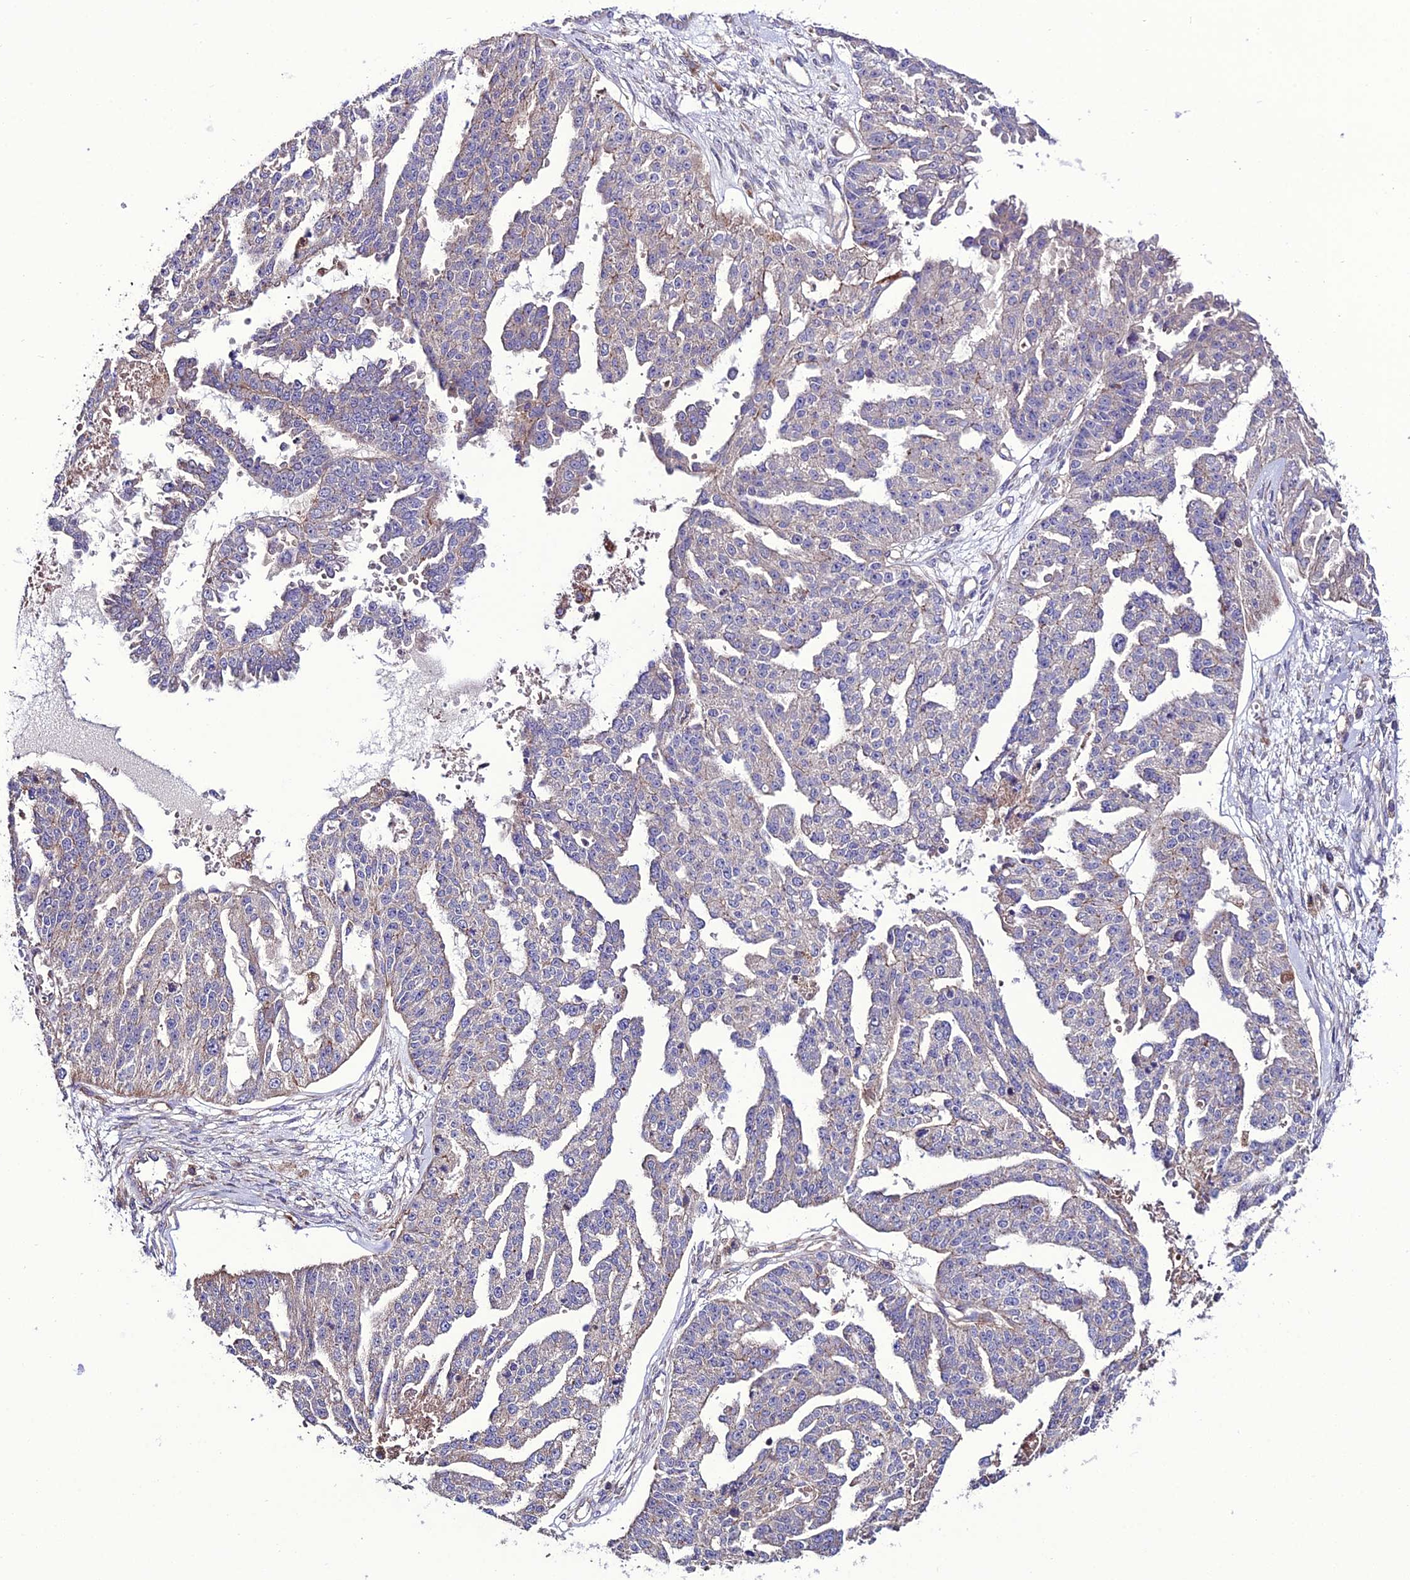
{"staining": {"intensity": "negative", "quantity": "none", "location": "none"}, "tissue": "ovarian cancer", "cell_type": "Tumor cells", "image_type": "cancer", "snomed": [{"axis": "morphology", "description": "Cystadenocarcinoma, serous, NOS"}, {"axis": "topography", "description": "Ovary"}], "caption": "Immunohistochemical staining of human serous cystadenocarcinoma (ovarian) exhibits no significant staining in tumor cells.", "gene": "PPIL3", "patient": {"sex": "female", "age": 58}}